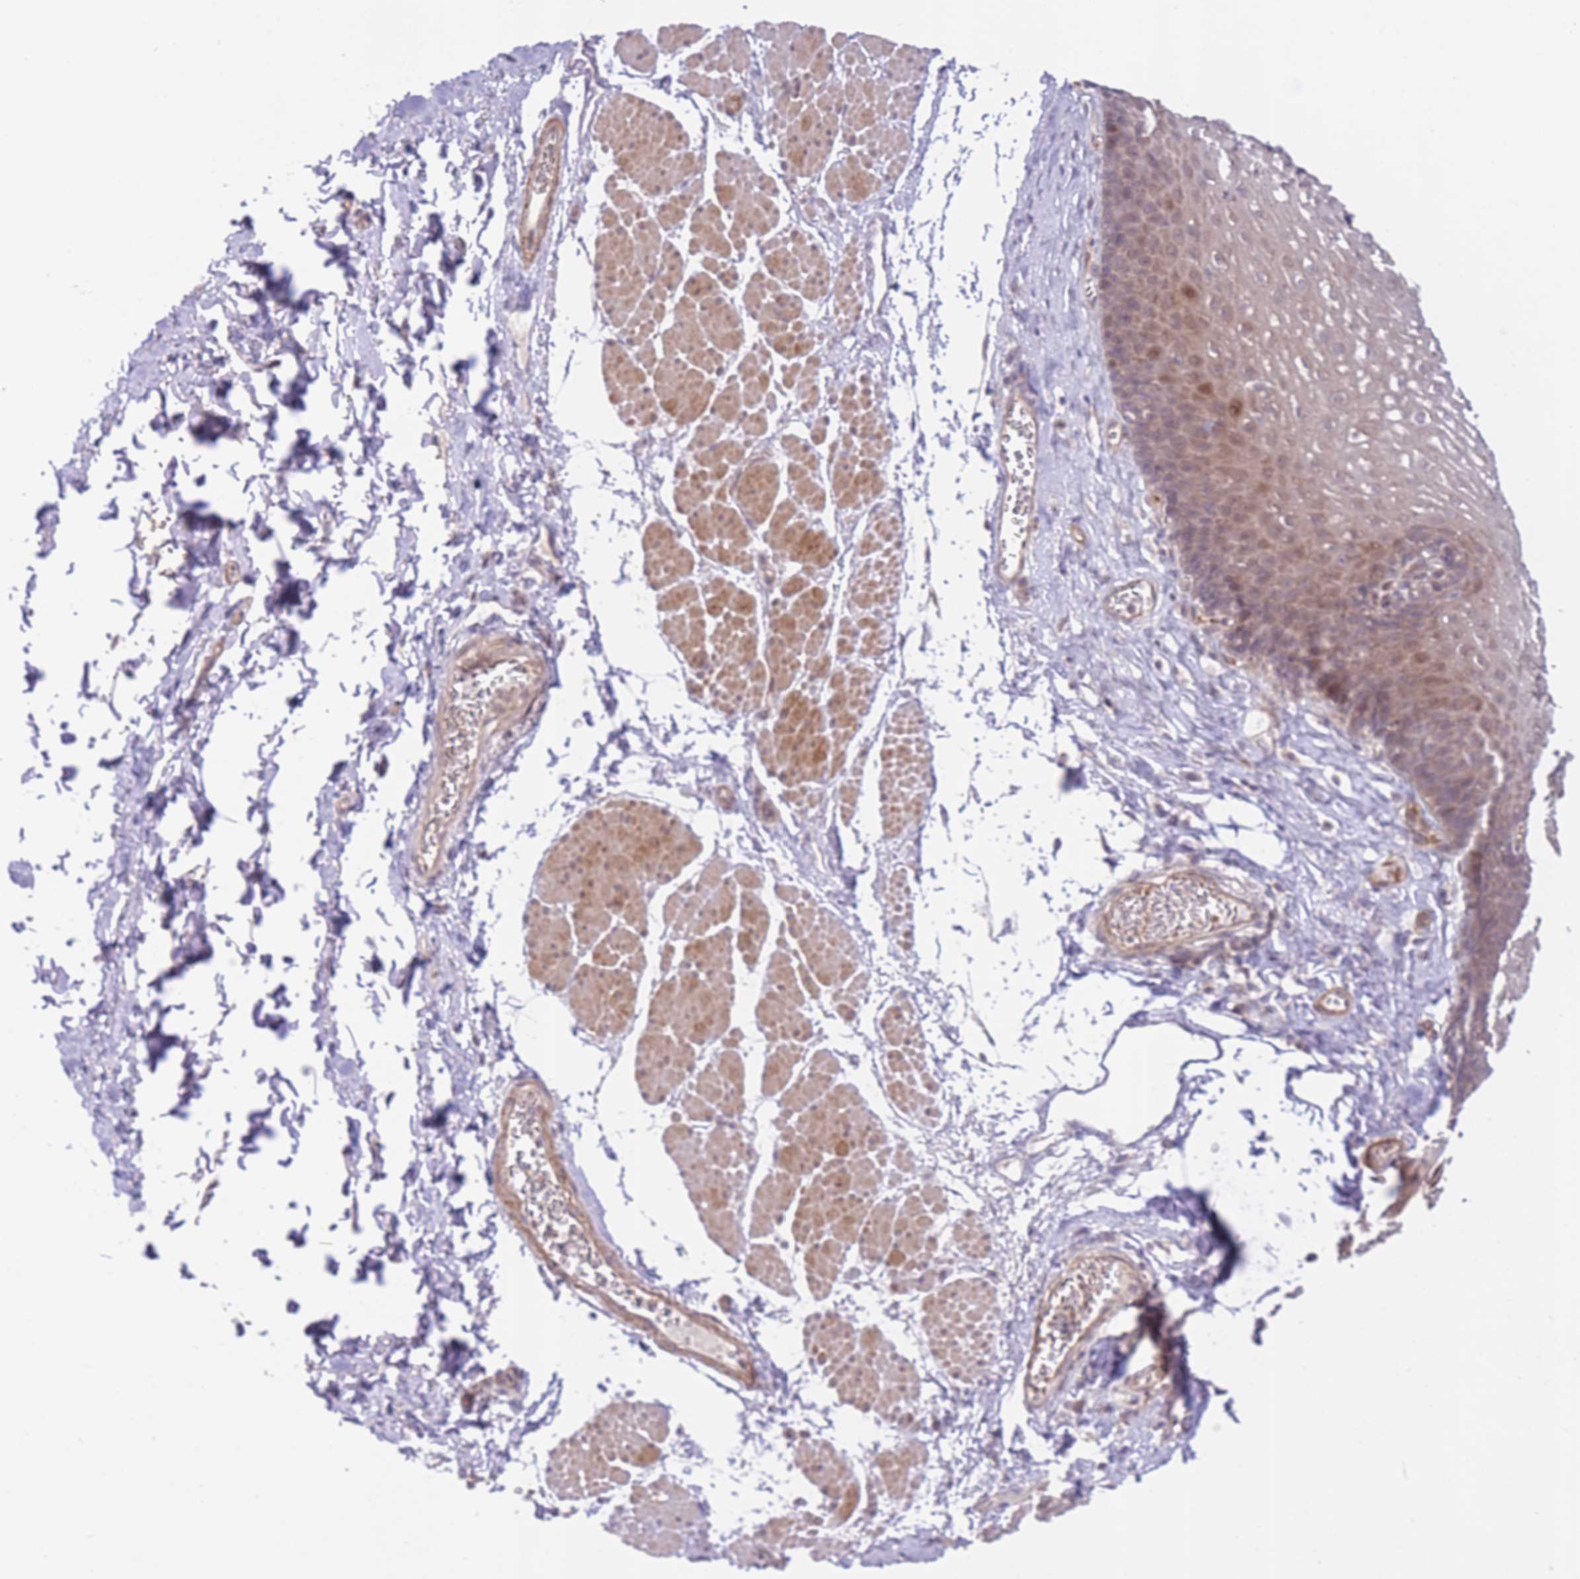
{"staining": {"intensity": "weak", "quantity": "<25%", "location": "nuclear"}, "tissue": "esophagus", "cell_type": "Squamous epithelial cells", "image_type": "normal", "snomed": [{"axis": "morphology", "description": "Normal tissue, NOS"}, {"axis": "topography", "description": "Esophagus"}], "caption": "An image of human esophagus is negative for staining in squamous epithelial cells. Nuclei are stained in blue.", "gene": "FUT3", "patient": {"sex": "female", "age": 66}}